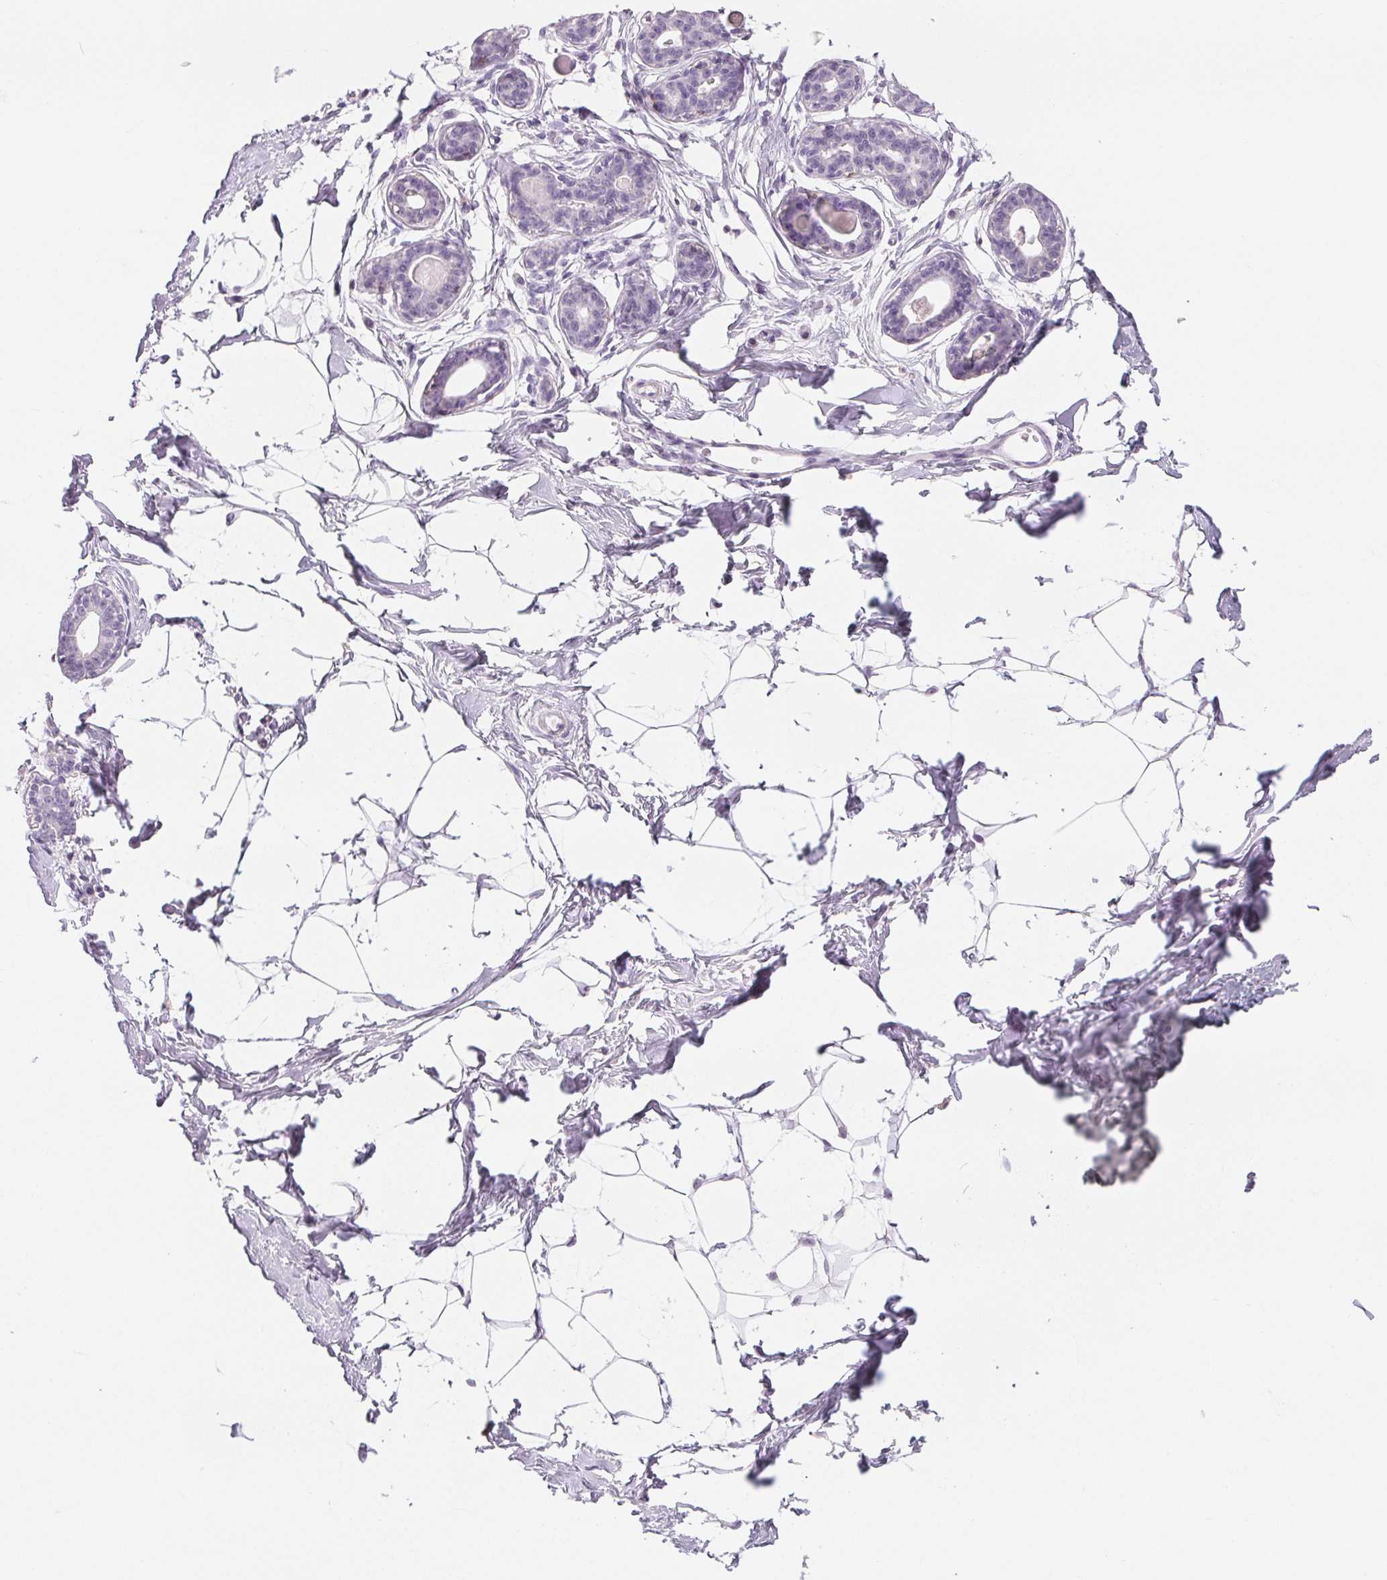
{"staining": {"intensity": "negative", "quantity": "none", "location": "none"}, "tissue": "breast", "cell_type": "Adipocytes", "image_type": "normal", "snomed": [{"axis": "morphology", "description": "Normal tissue, NOS"}, {"axis": "topography", "description": "Breast"}], "caption": "Immunohistochemistry (IHC) photomicrograph of normal breast stained for a protein (brown), which shows no positivity in adipocytes.", "gene": "CD69", "patient": {"sex": "female", "age": 45}}